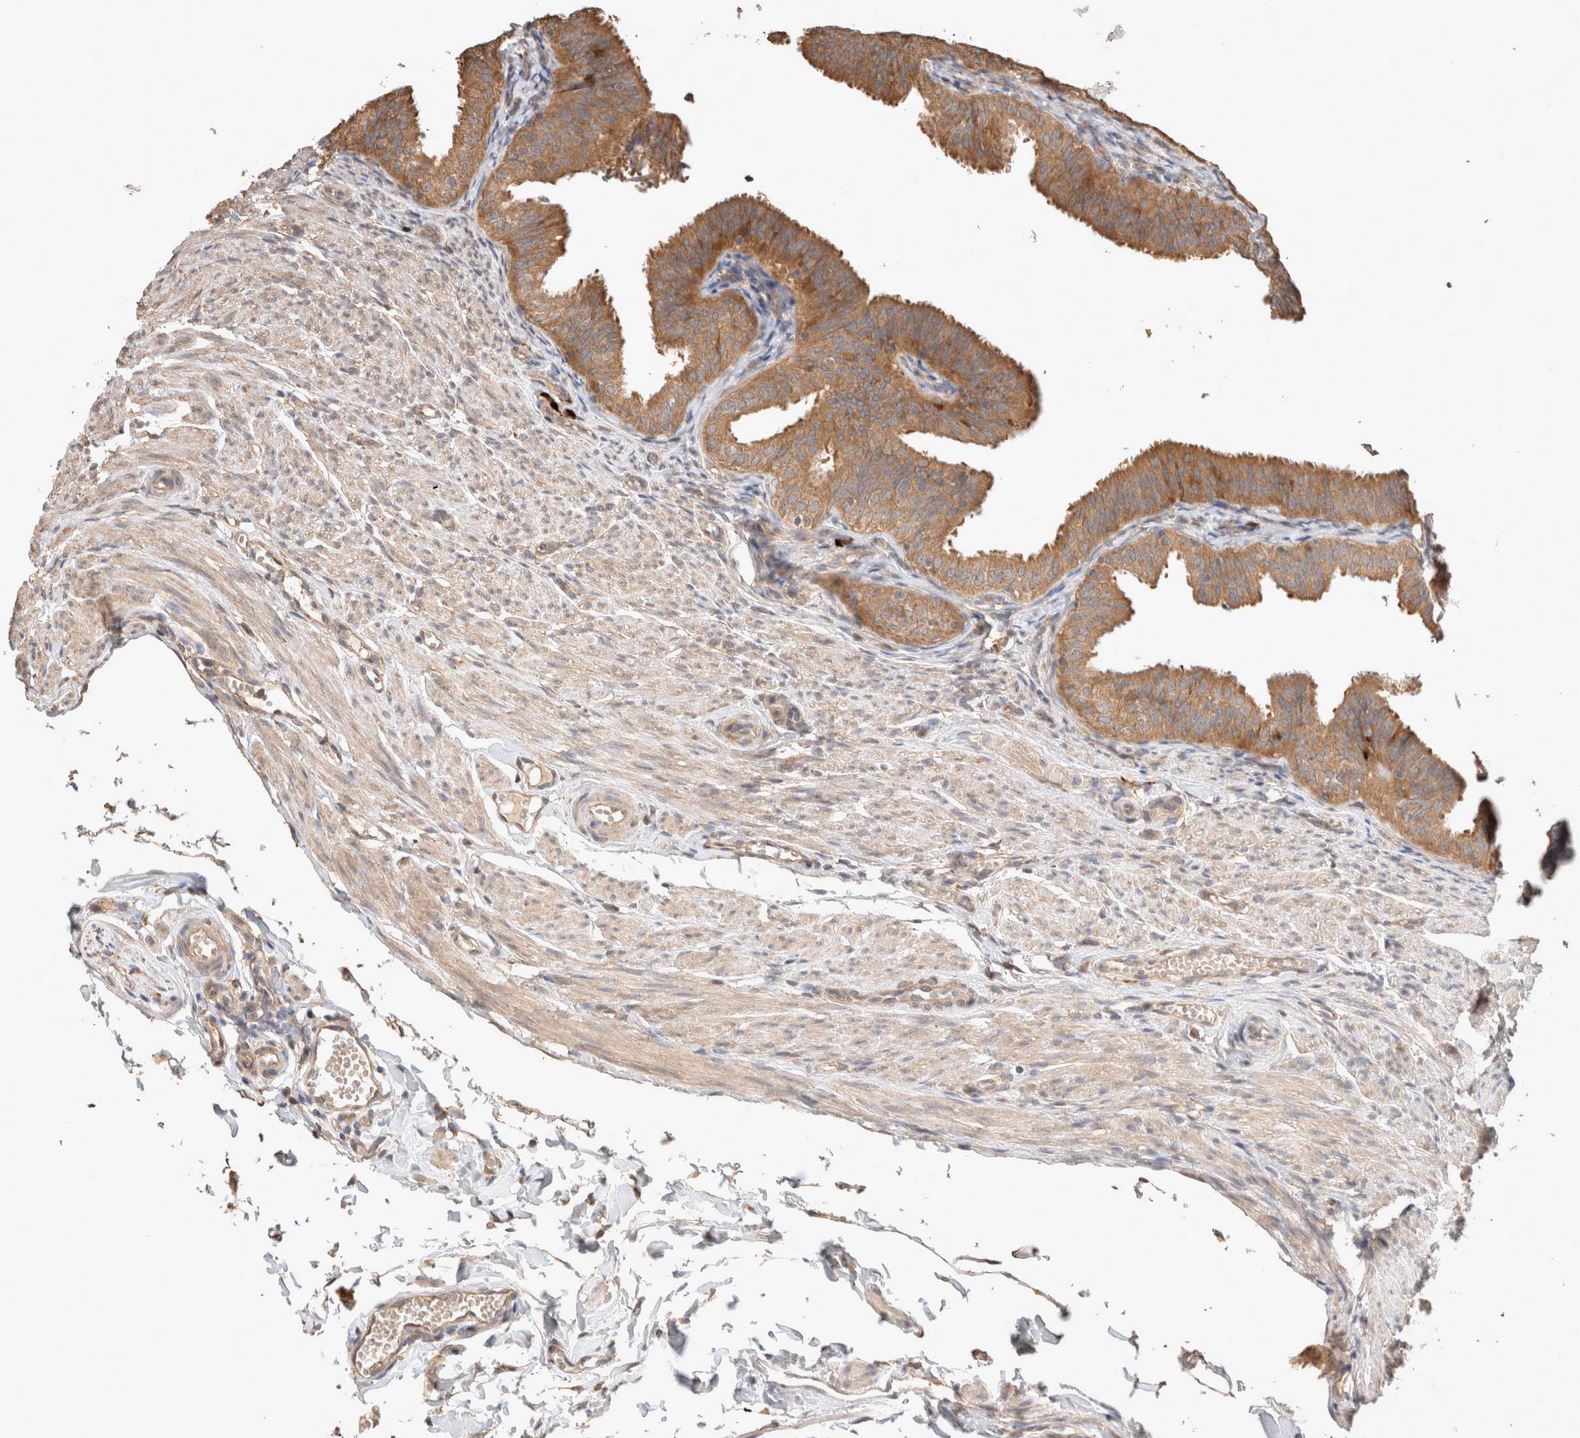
{"staining": {"intensity": "strong", "quantity": ">75%", "location": "cytoplasmic/membranous"}, "tissue": "fallopian tube", "cell_type": "Glandular cells", "image_type": "normal", "snomed": [{"axis": "morphology", "description": "Normal tissue, NOS"}, {"axis": "topography", "description": "Fallopian tube"}], "caption": "Protein expression analysis of benign fallopian tube demonstrates strong cytoplasmic/membranous positivity in approximately >75% of glandular cells.", "gene": "HROB", "patient": {"sex": "female", "age": 35}}